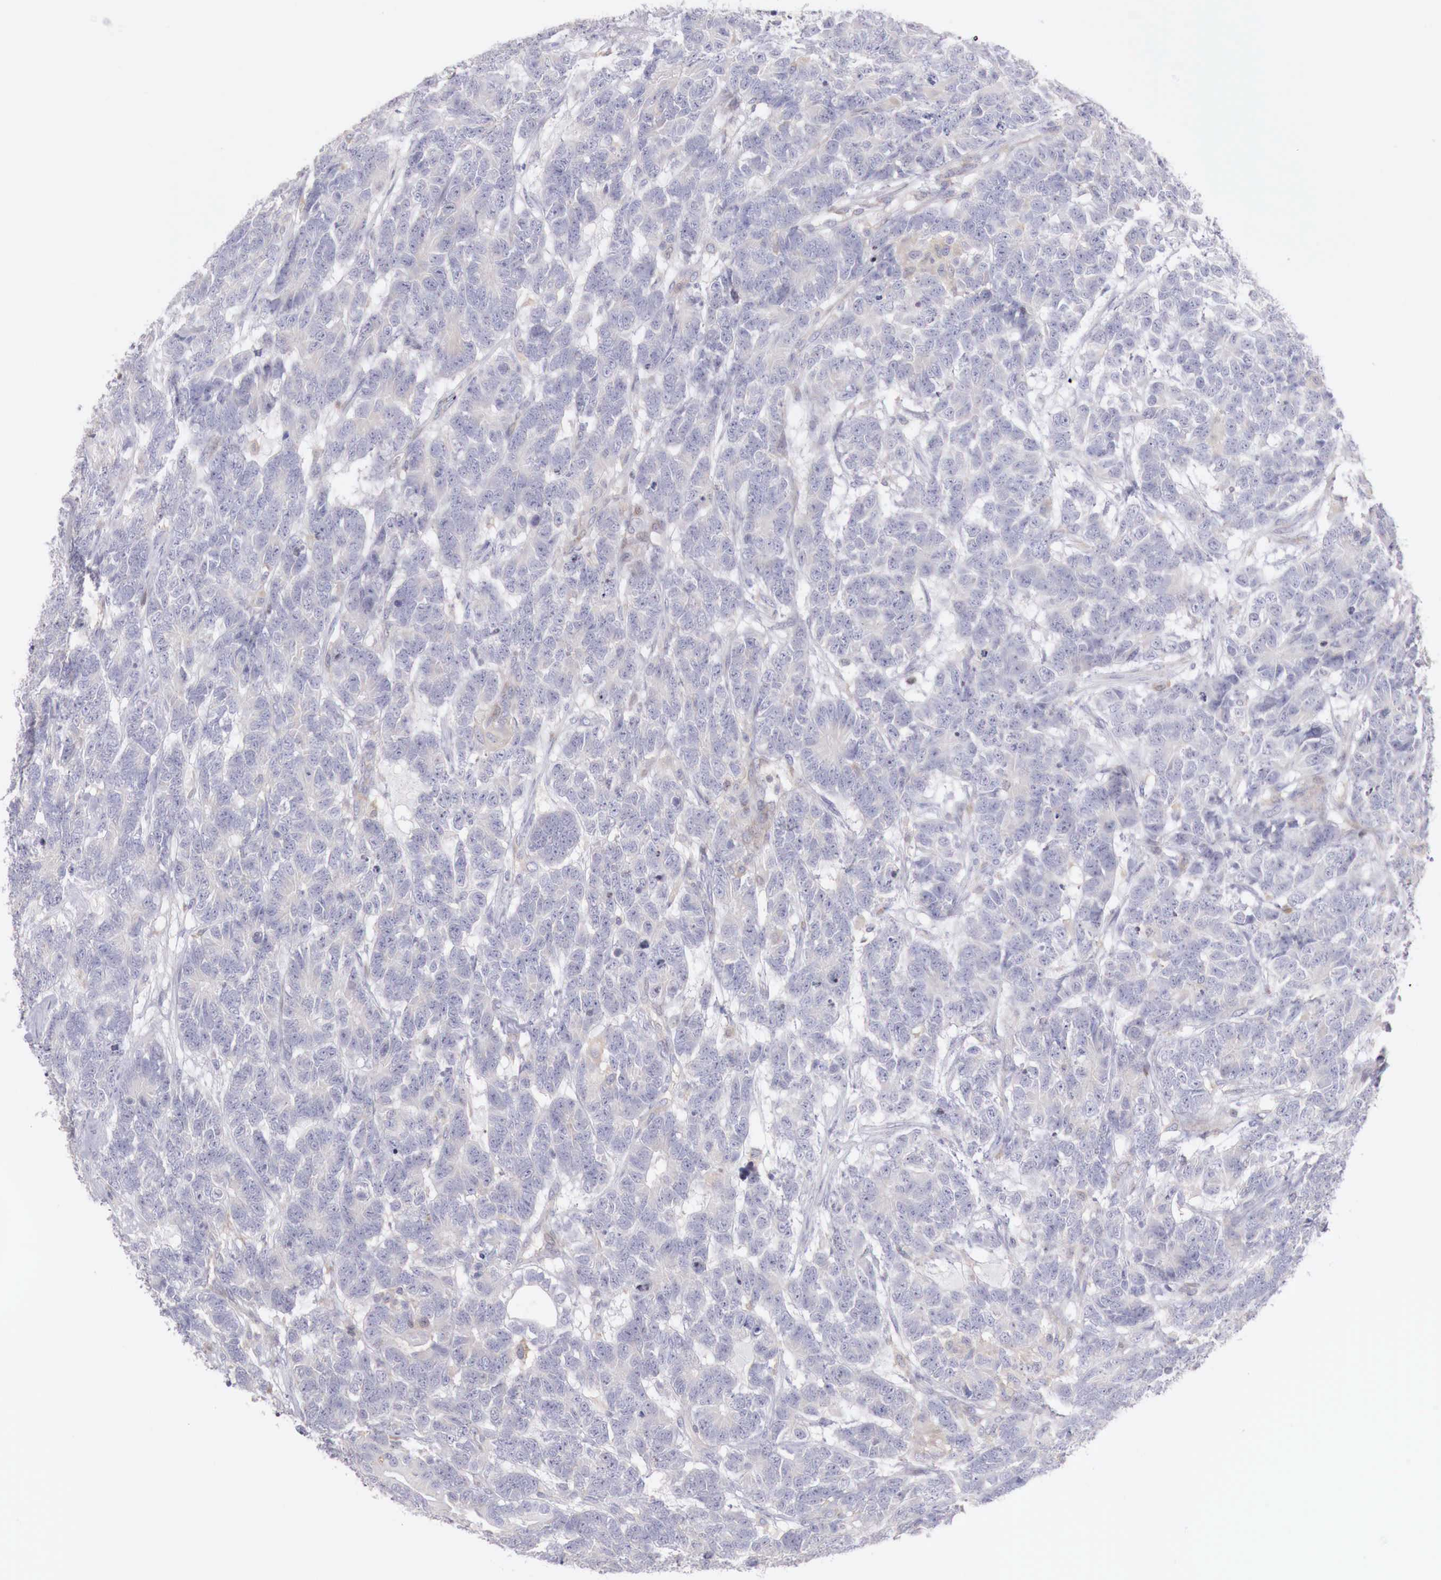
{"staining": {"intensity": "negative", "quantity": "none", "location": "none"}, "tissue": "testis cancer", "cell_type": "Tumor cells", "image_type": "cancer", "snomed": [{"axis": "morphology", "description": "Carcinoma, Embryonal, NOS"}, {"axis": "topography", "description": "Testis"}], "caption": "High power microscopy photomicrograph of an immunohistochemistry (IHC) image of testis cancer (embryonal carcinoma), revealing no significant expression in tumor cells.", "gene": "CLCN5", "patient": {"sex": "male", "age": 26}}